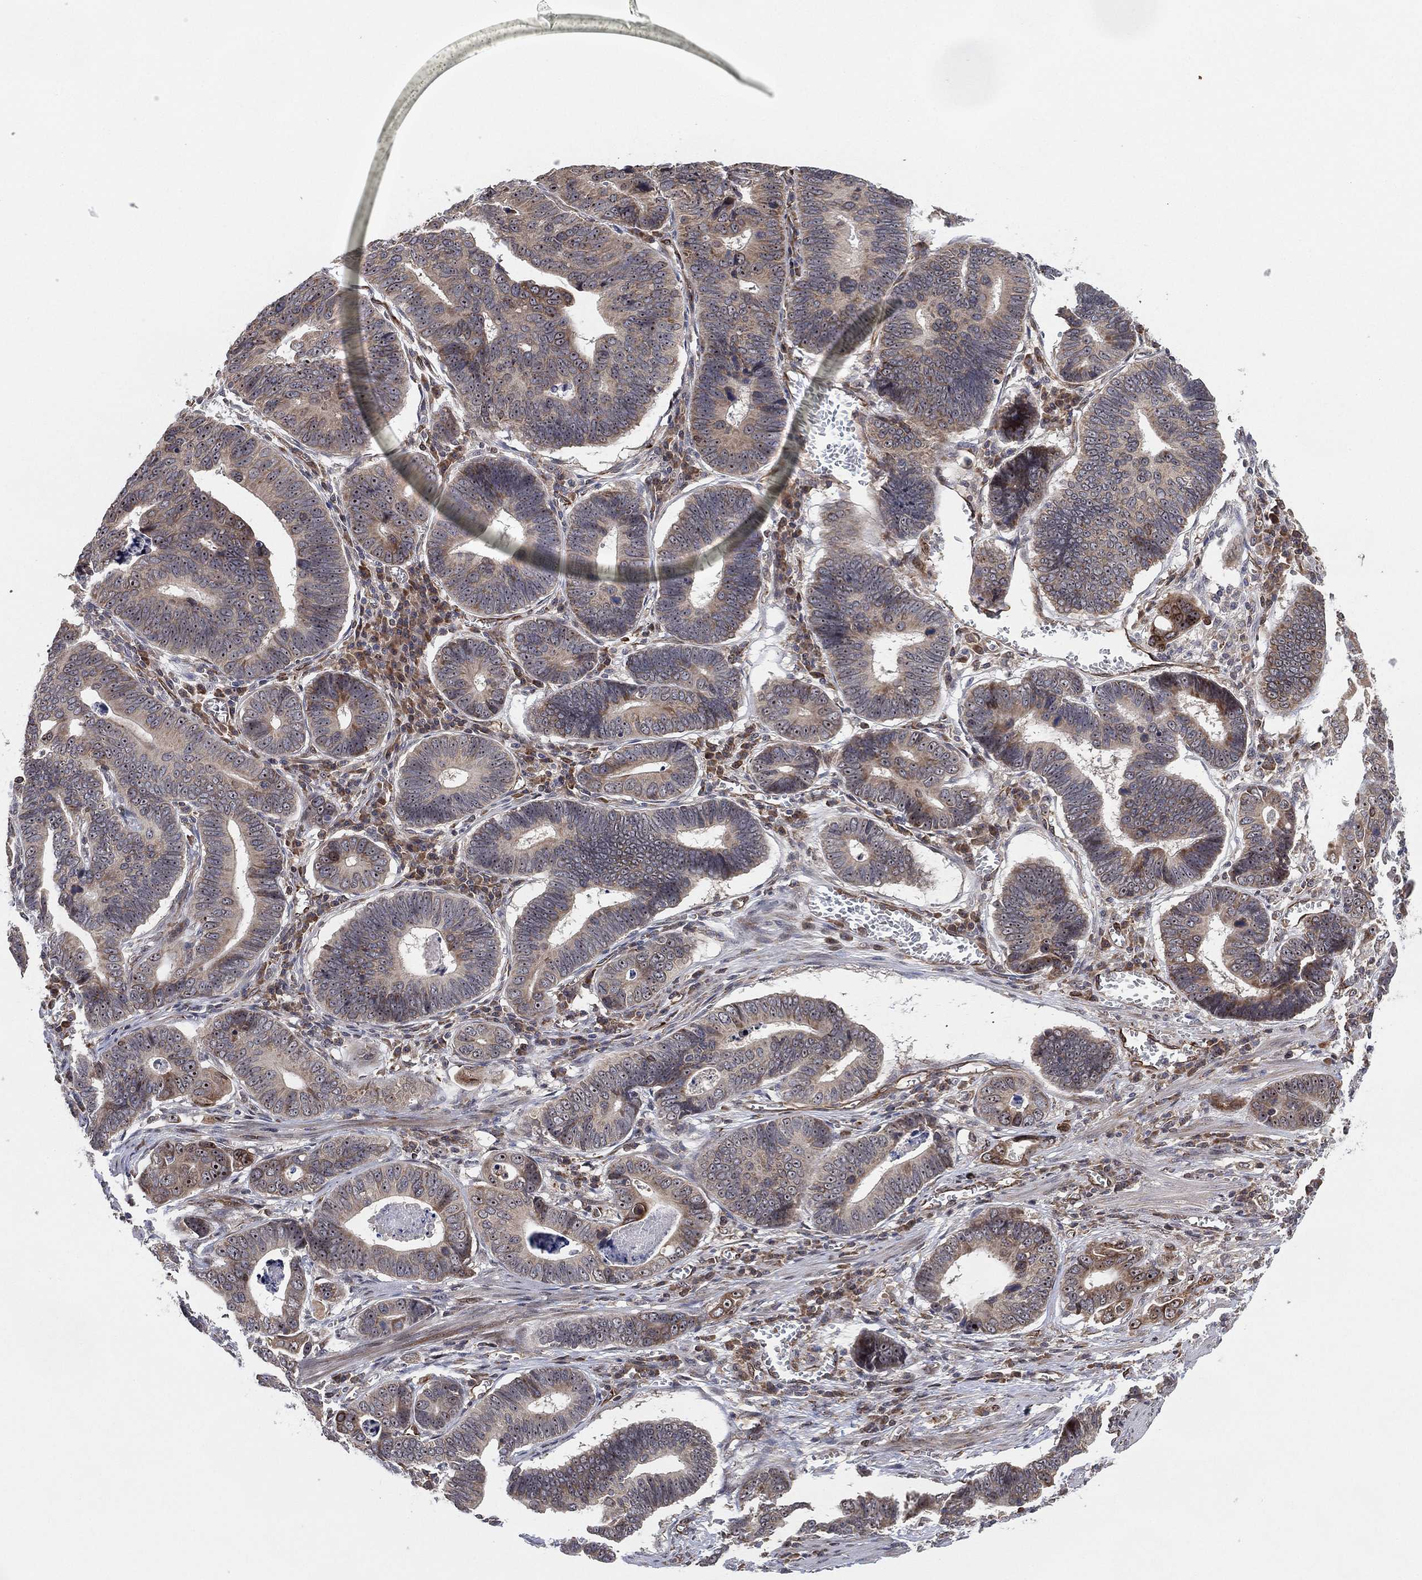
{"staining": {"intensity": "weak", "quantity": ">75%", "location": "cytoplasmic/membranous"}, "tissue": "stomach cancer", "cell_type": "Tumor cells", "image_type": "cancer", "snomed": [{"axis": "morphology", "description": "Adenocarcinoma, NOS"}, {"axis": "topography", "description": "Stomach"}], "caption": "A brown stain labels weak cytoplasmic/membranous positivity of a protein in stomach cancer (adenocarcinoma) tumor cells. (DAB (3,3'-diaminobenzidine) IHC, brown staining for protein, blue staining for nuclei).", "gene": "TMCO1", "patient": {"sex": "male", "age": 84}}